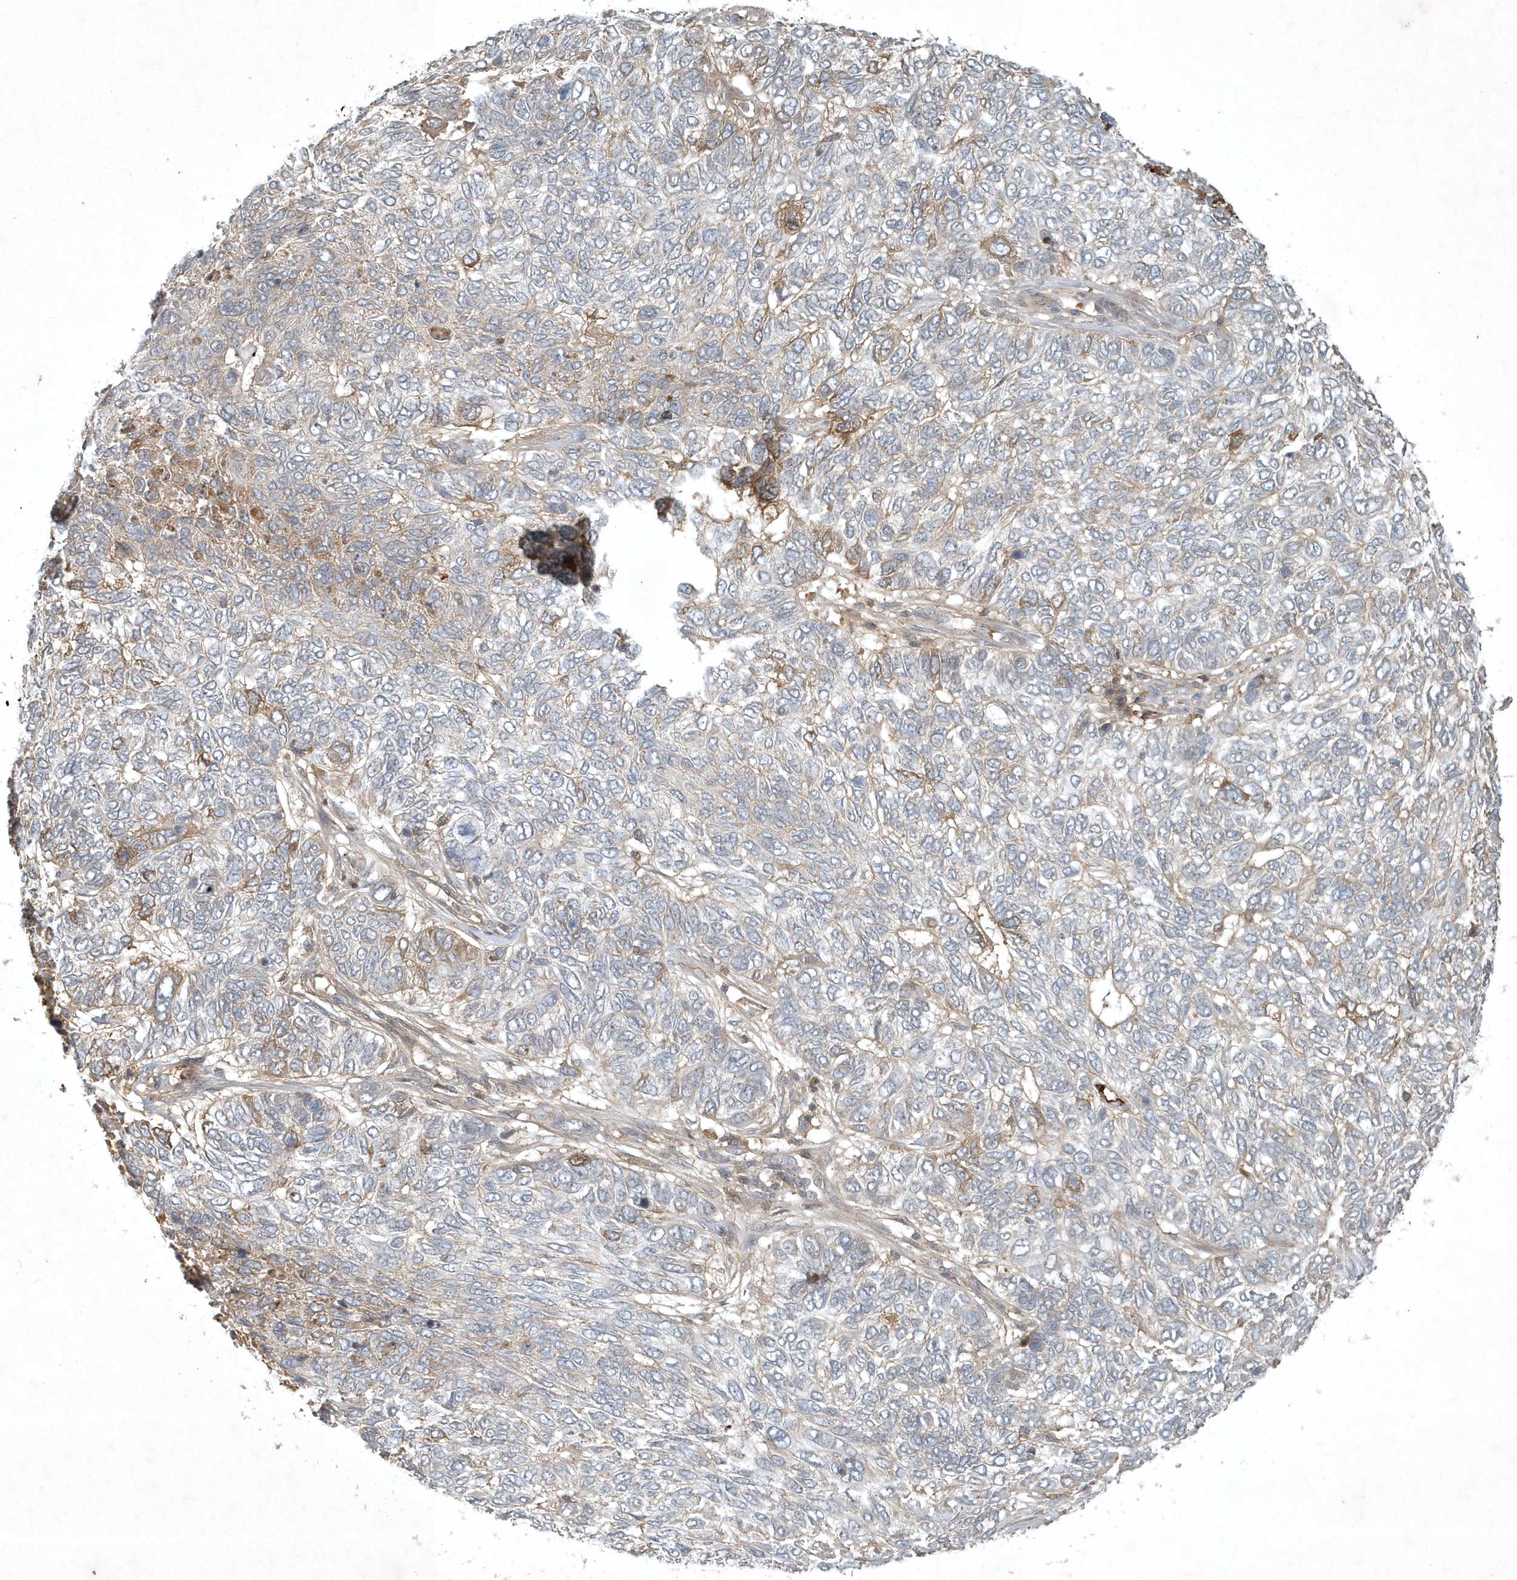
{"staining": {"intensity": "weak", "quantity": "<25%", "location": "cytoplasmic/membranous"}, "tissue": "skin cancer", "cell_type": "Tumor cells", "image_type": "cancer", "snomed": [{"axis": "morphology", "description": "Basal cell carcinoma"}, {"axis": "topography", "description": "Skin"}], "caption": "Immunohistochemistry (IHC) histopathology image of skin cancer (basal cell carcinoma) stained for a protein (brown), which demonstrates no expression in tumor cells. (DAB (3,3'-diaminobenzidine) IHC, high magnification).", "gene": "TNFAIP6", "patient": {"sex": "female", "age": 65}}